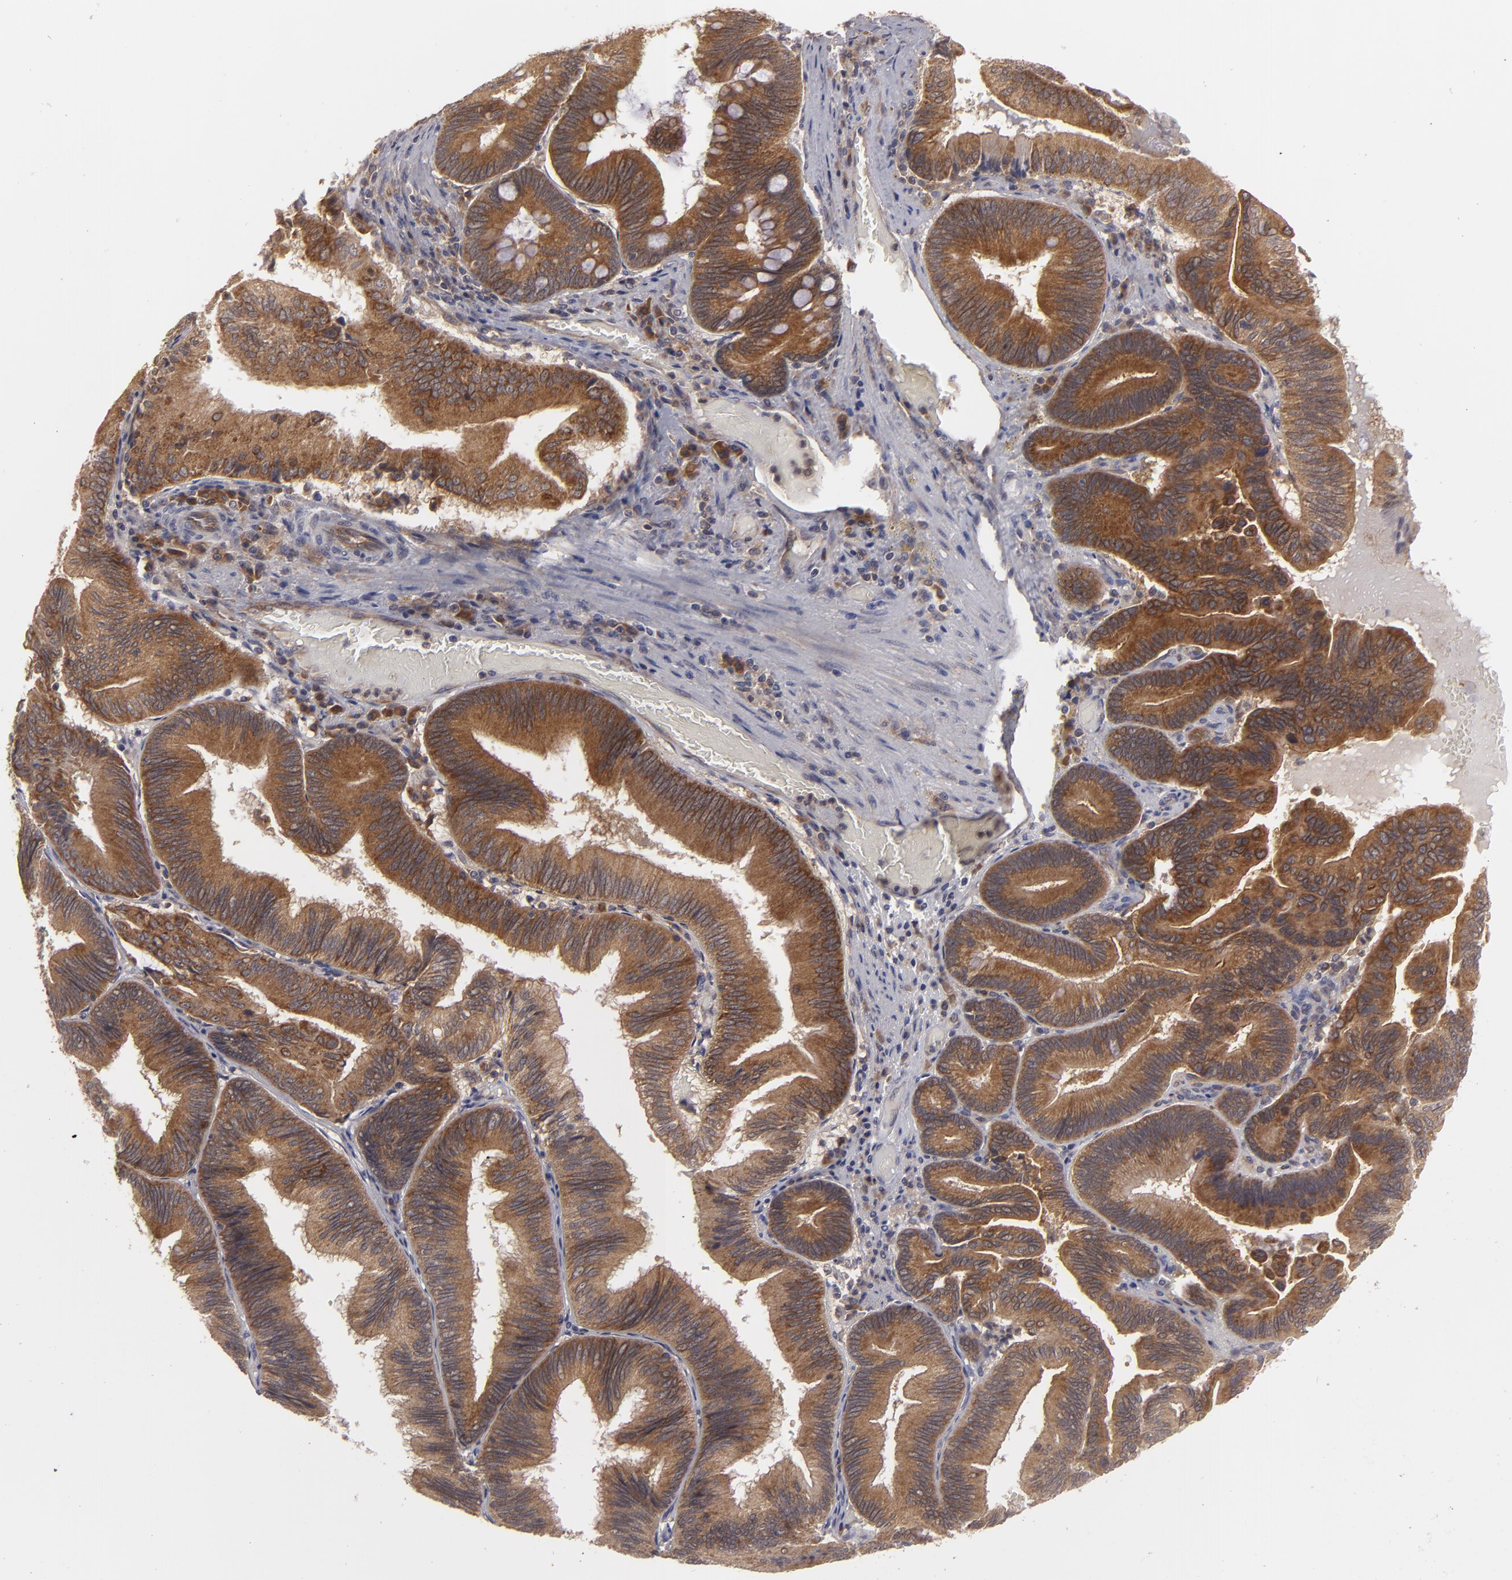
{"staining": {"intensity": "strong", "quantity": ">75%", "location": "cytoplasmic/membranous"}, "tissue": "pancreatic cancer", "cell_type": "Tumor cells", "image_type": "cancer", "snomed": [{"axis": "morphology", "description": "Adenocarcinoma, NOS"}, {"axis": "topography", "description": "Pancreas"}], "caption": "Protein analysis of pancreatic cancer tissue demonstrates strong cytoplasmic/membranous staining in about >75% of tumor cells.", "gene": "BMP6", "patient": {"sex": "male", "age": 82}}